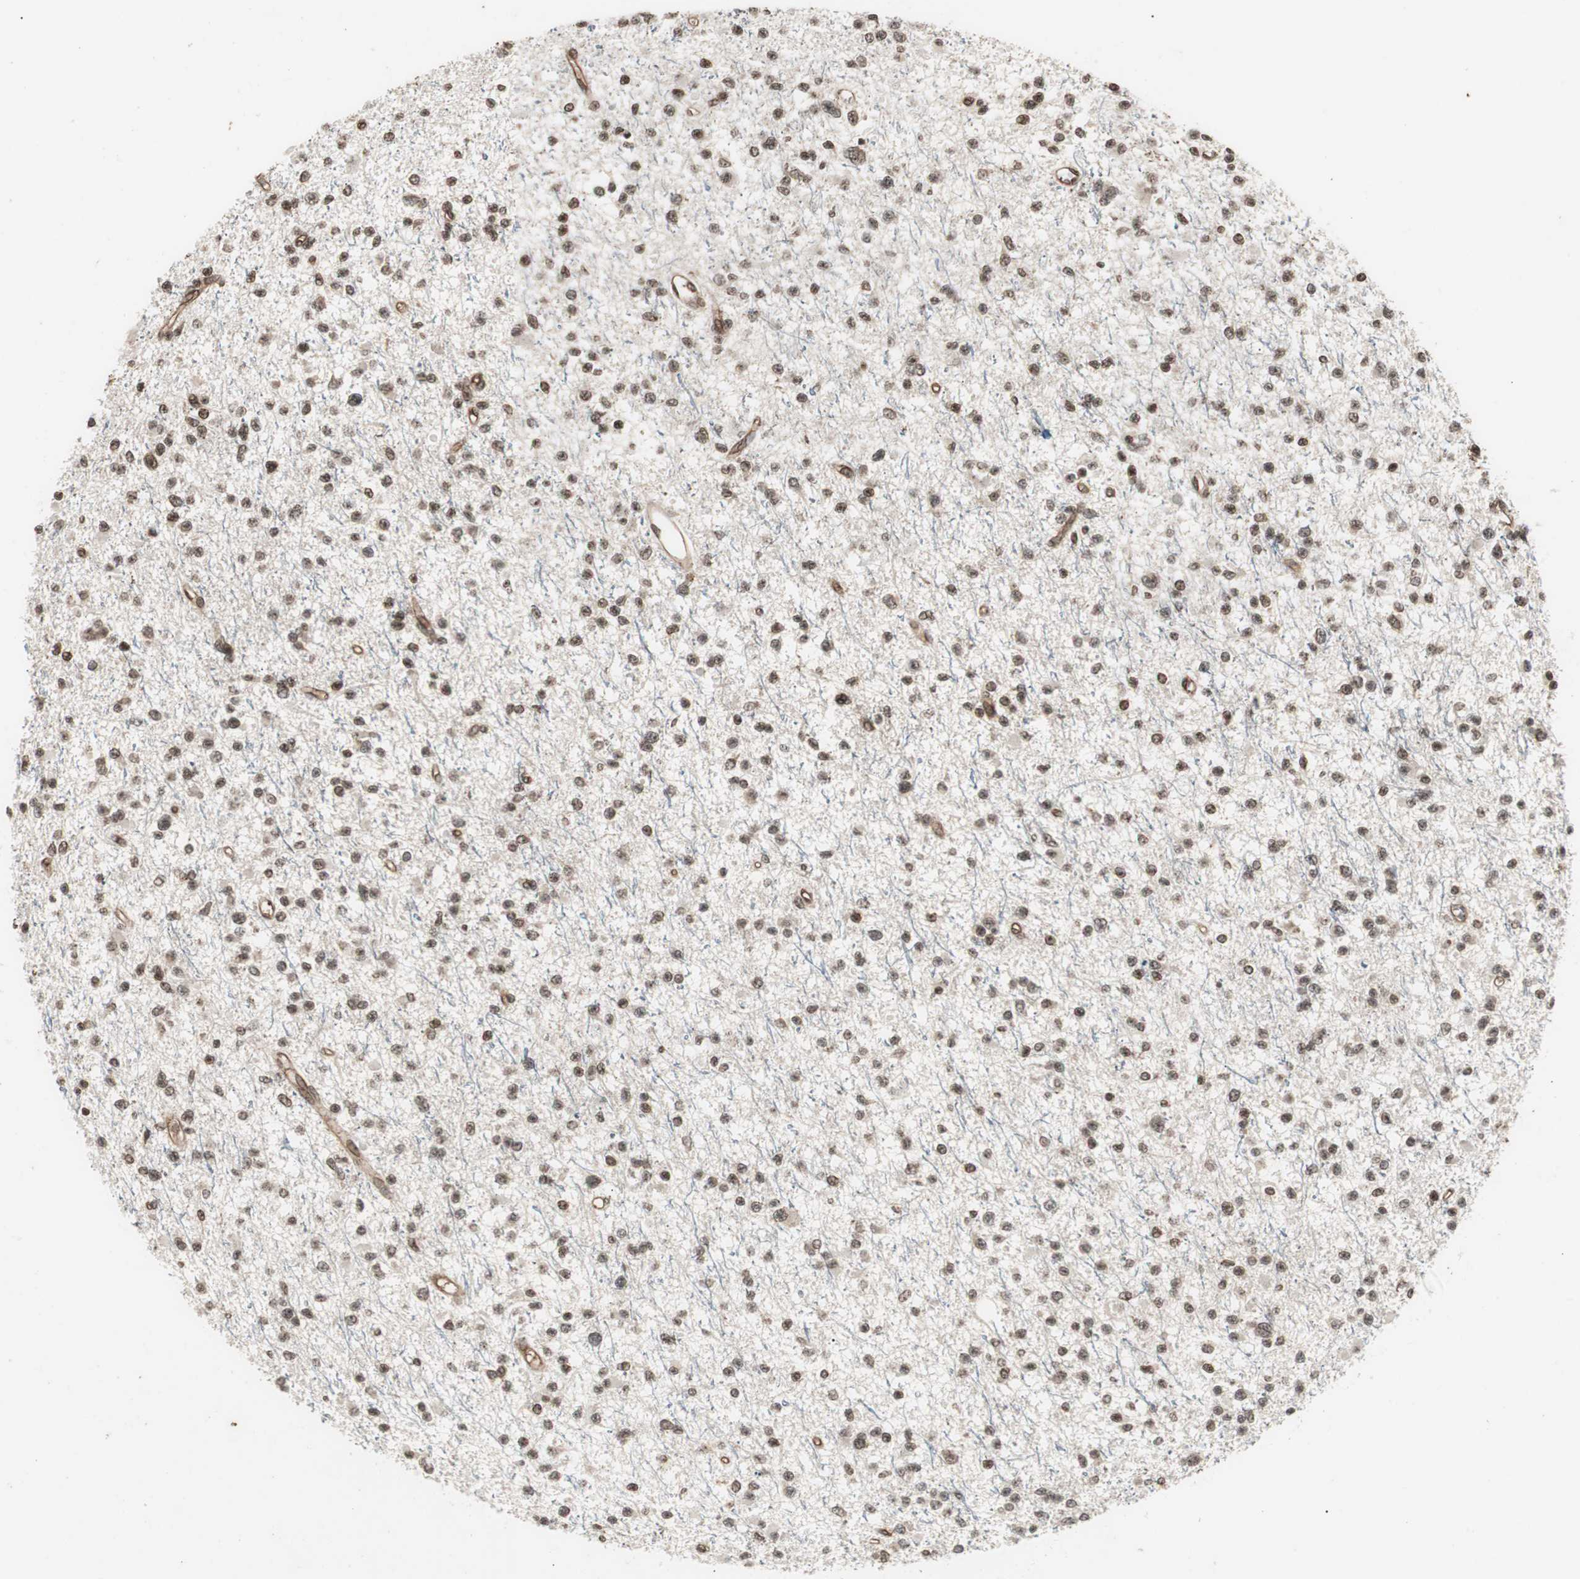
{"staining": {"intensity": "moderate", "quantity": ">75%", "location": "nuclear"}, "tissue": "glioma", "cell_type": "Tumor cells", "image_type": "cancer", "snomed": [{"axis": "morphology", "description": "Glioma, malignant, Low grade"}, {"axis": "topography", "description": "Brain"}], "caption": "Moderate nuclear positivity is identified in approximately >75% of tumor cells in malignant glioma (low-grade). The staining was performed using DAB (3,3'-diaminobenzidine), with brown indicating positive protein expression. Nuclei are stained blue with hematoxylin.", "gene": "ZFC3H1", "patient": {"sex": "female", "age": 22}}